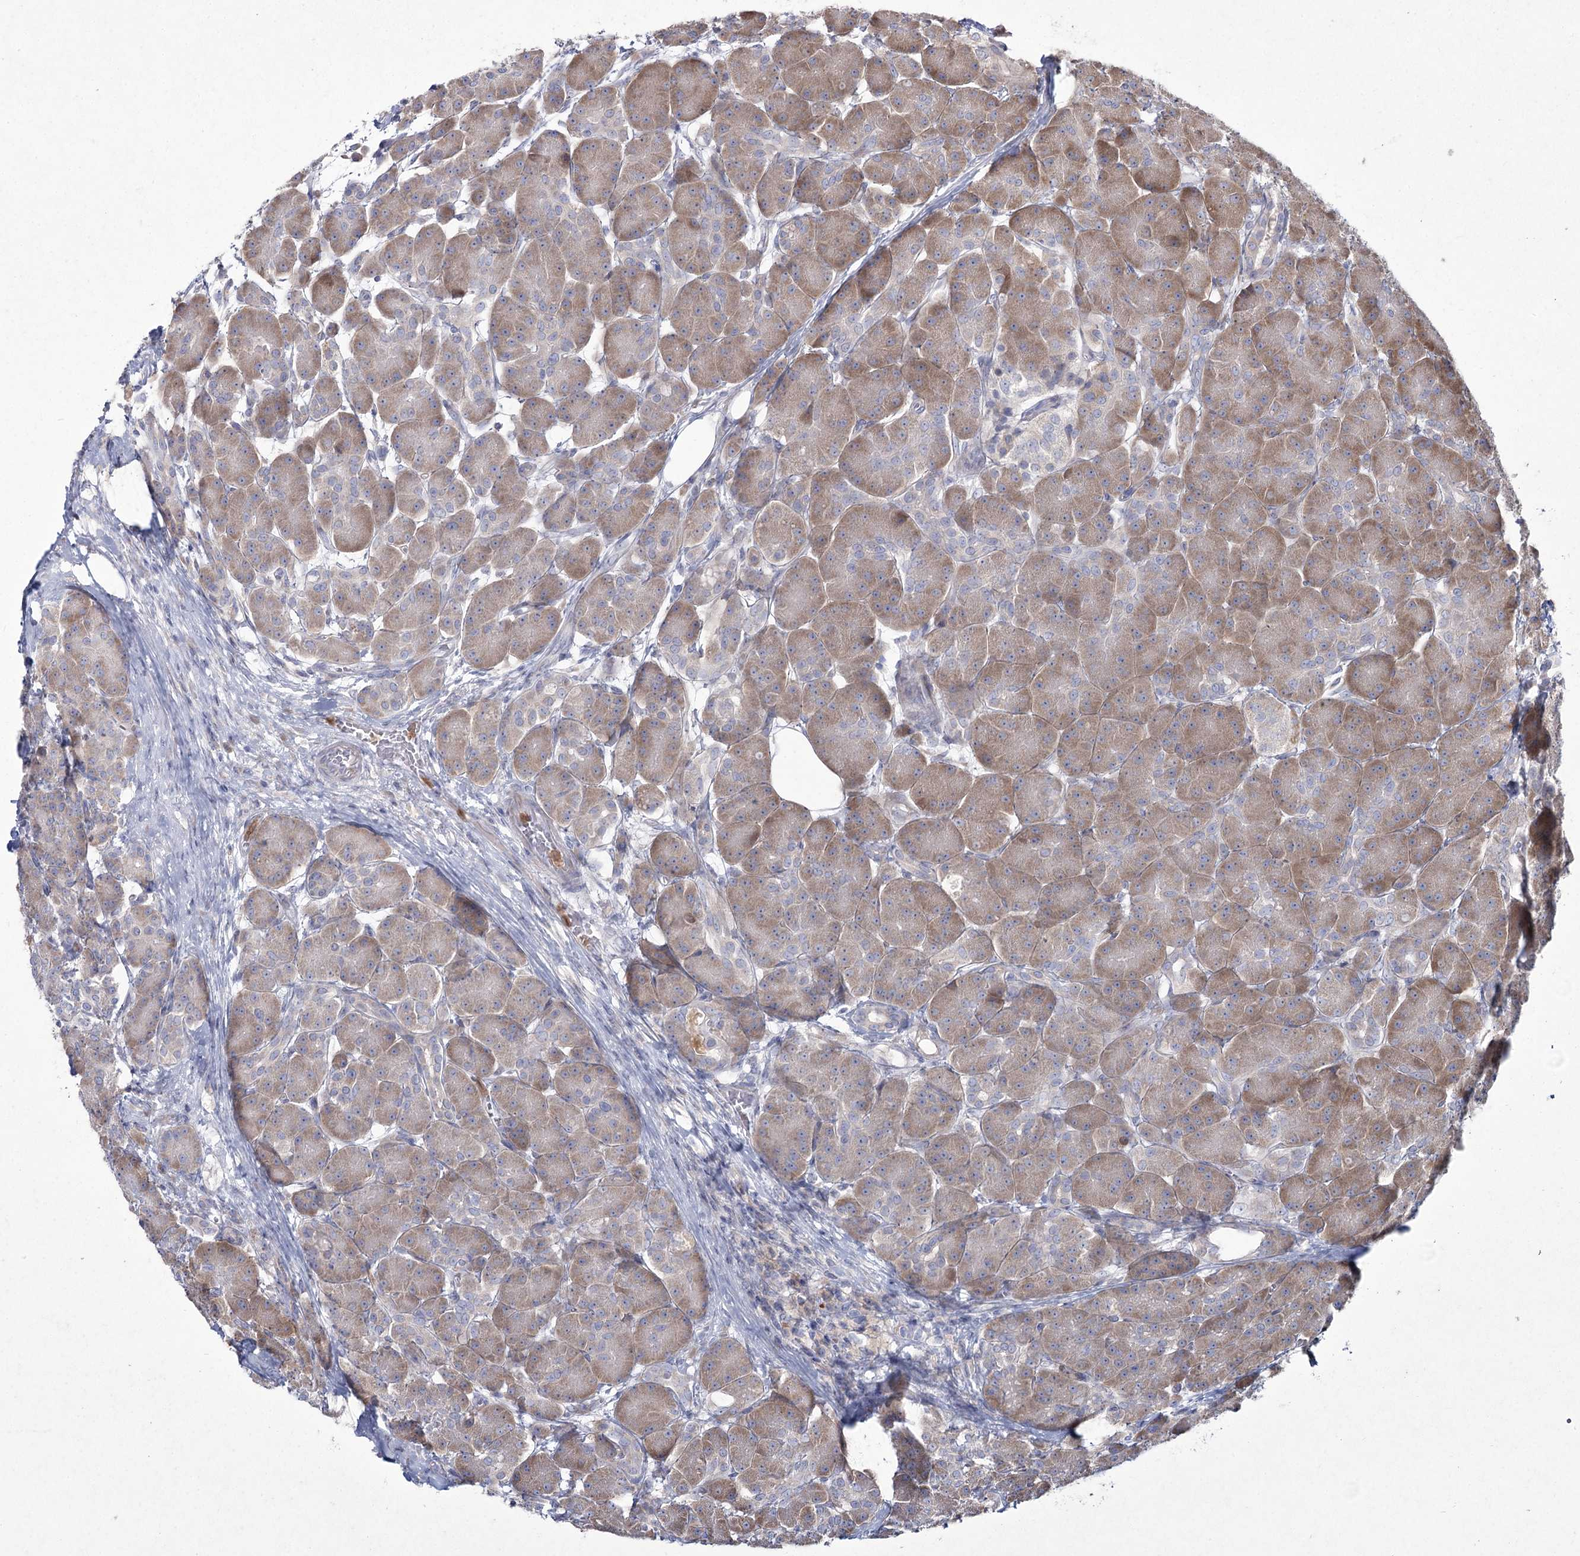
{"staining": {"intensity": "moderate", "quantity": ">75%", "location": "cytoplasmic/membranous"}, "tissue": "pancreas", "cell_type": "Exocrine glandular cells", "image_type": "normal", "snomed": [{"axis": "morphology", "description": "Normal tissue, NOS"}, {"axis": "topography", "description": "Pancreas"}], "caption": "Protein analysis of unremarkable pancreas displays moderate cytoplasmic/membranous positivity in approximately >75% of exocrine glandular cells.", "gene": "NIPAL4", "patient": {"sex": "male", "age": 63}}